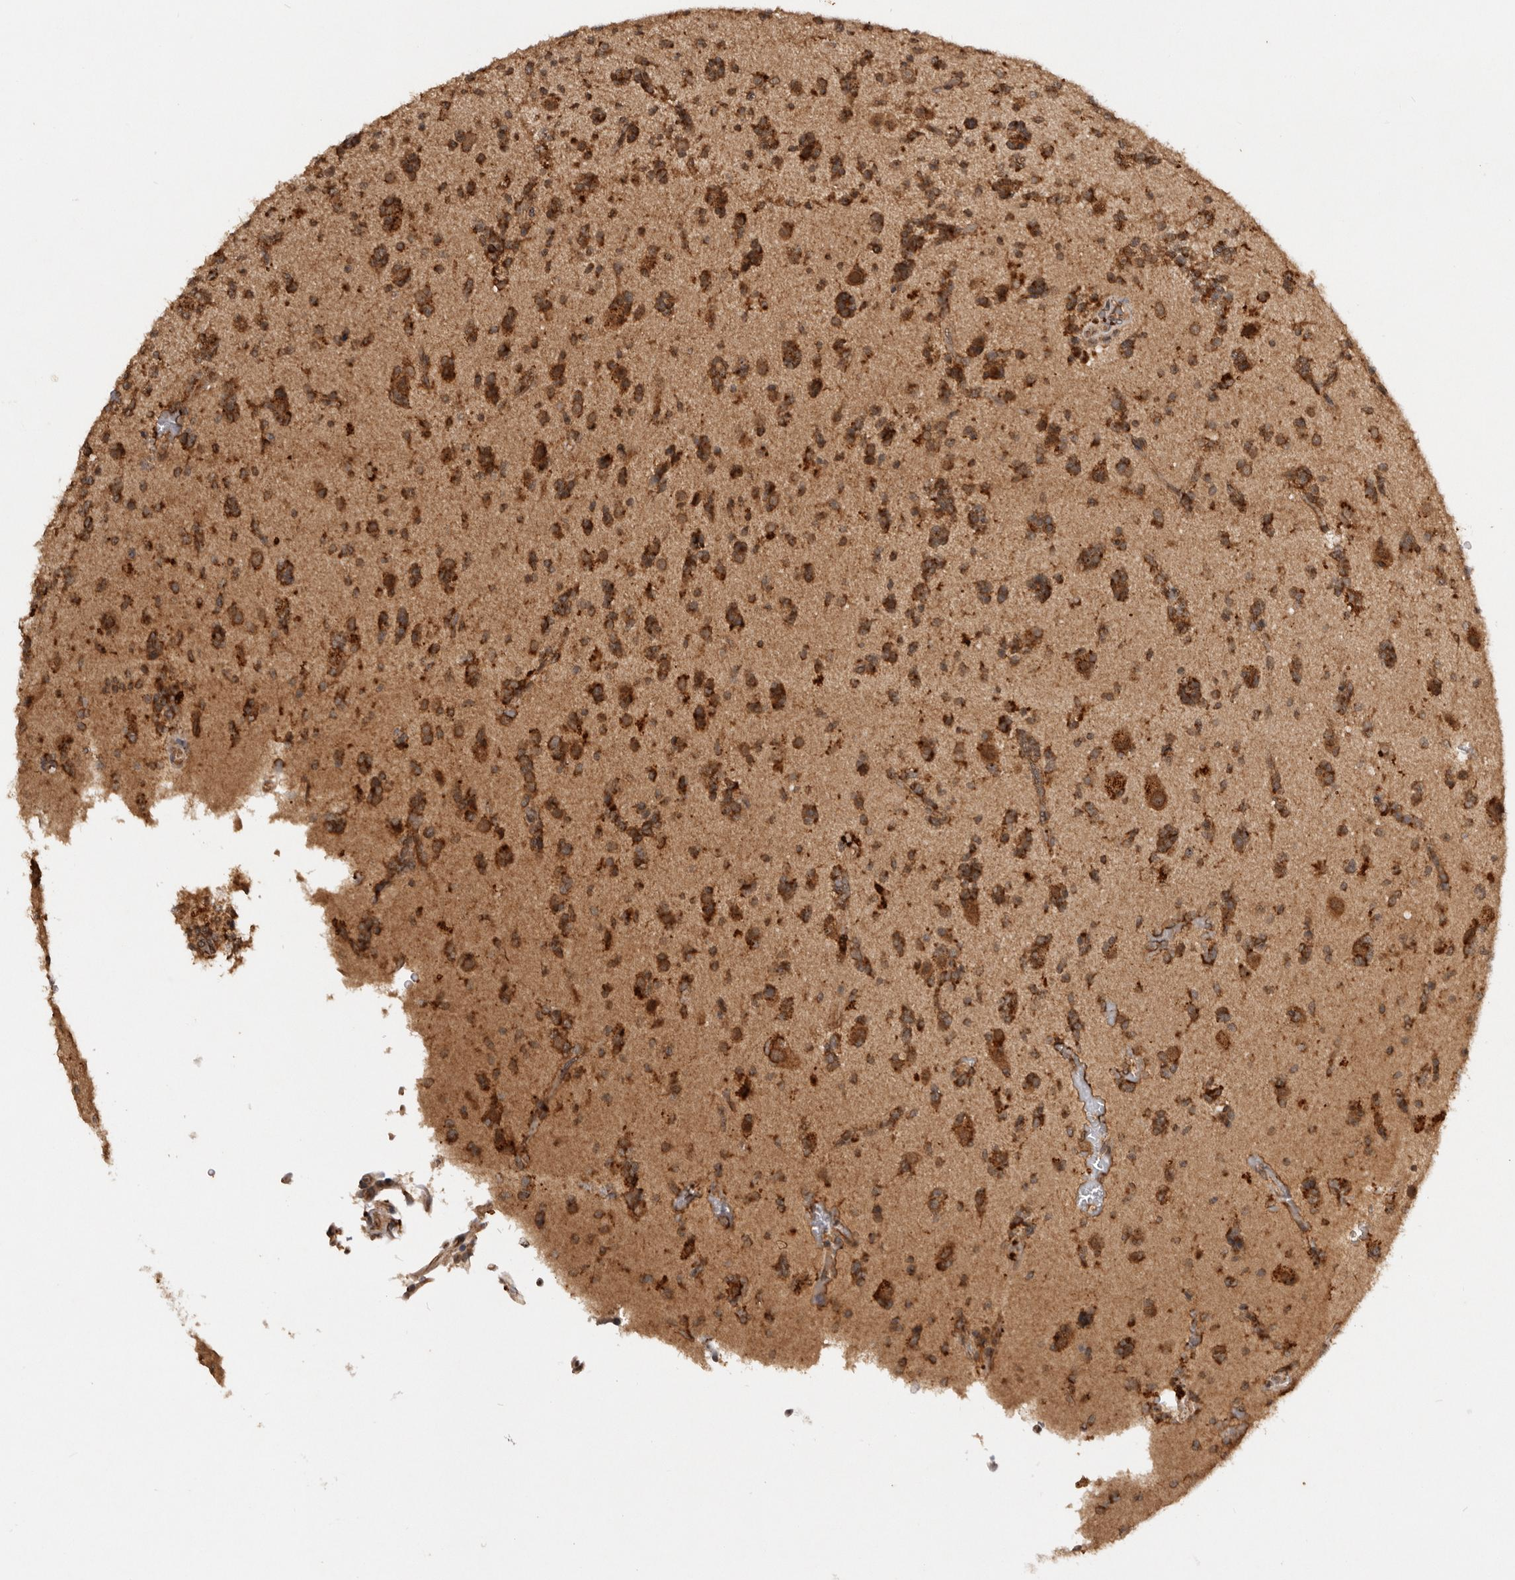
{"staining": {"intensity": "strong", "quantity": ">75%", "location": "cytoplasmic/membranous"}, "tissue": "glioma", "cell_type": "Tumor cells", "image_type": "cancer", "snomed": [{"axis": "morphology", "description": "Glioma, malignant, High grade"}, {"axis": "topography", "description": "Brain"}], "caption": "The immunohistochemical stain shows strong cytoplasmic/membranous expression in tumor cells of malignant glioma (high-grade) tissue. (Stains: DAB (3,3'-diaminobenzidine) in brown, nuclei in blue, Microscopy: brightfield microscopy at high magnification).", "gene": "TARS2", "patient": {"sex": "female", "age": 62}}